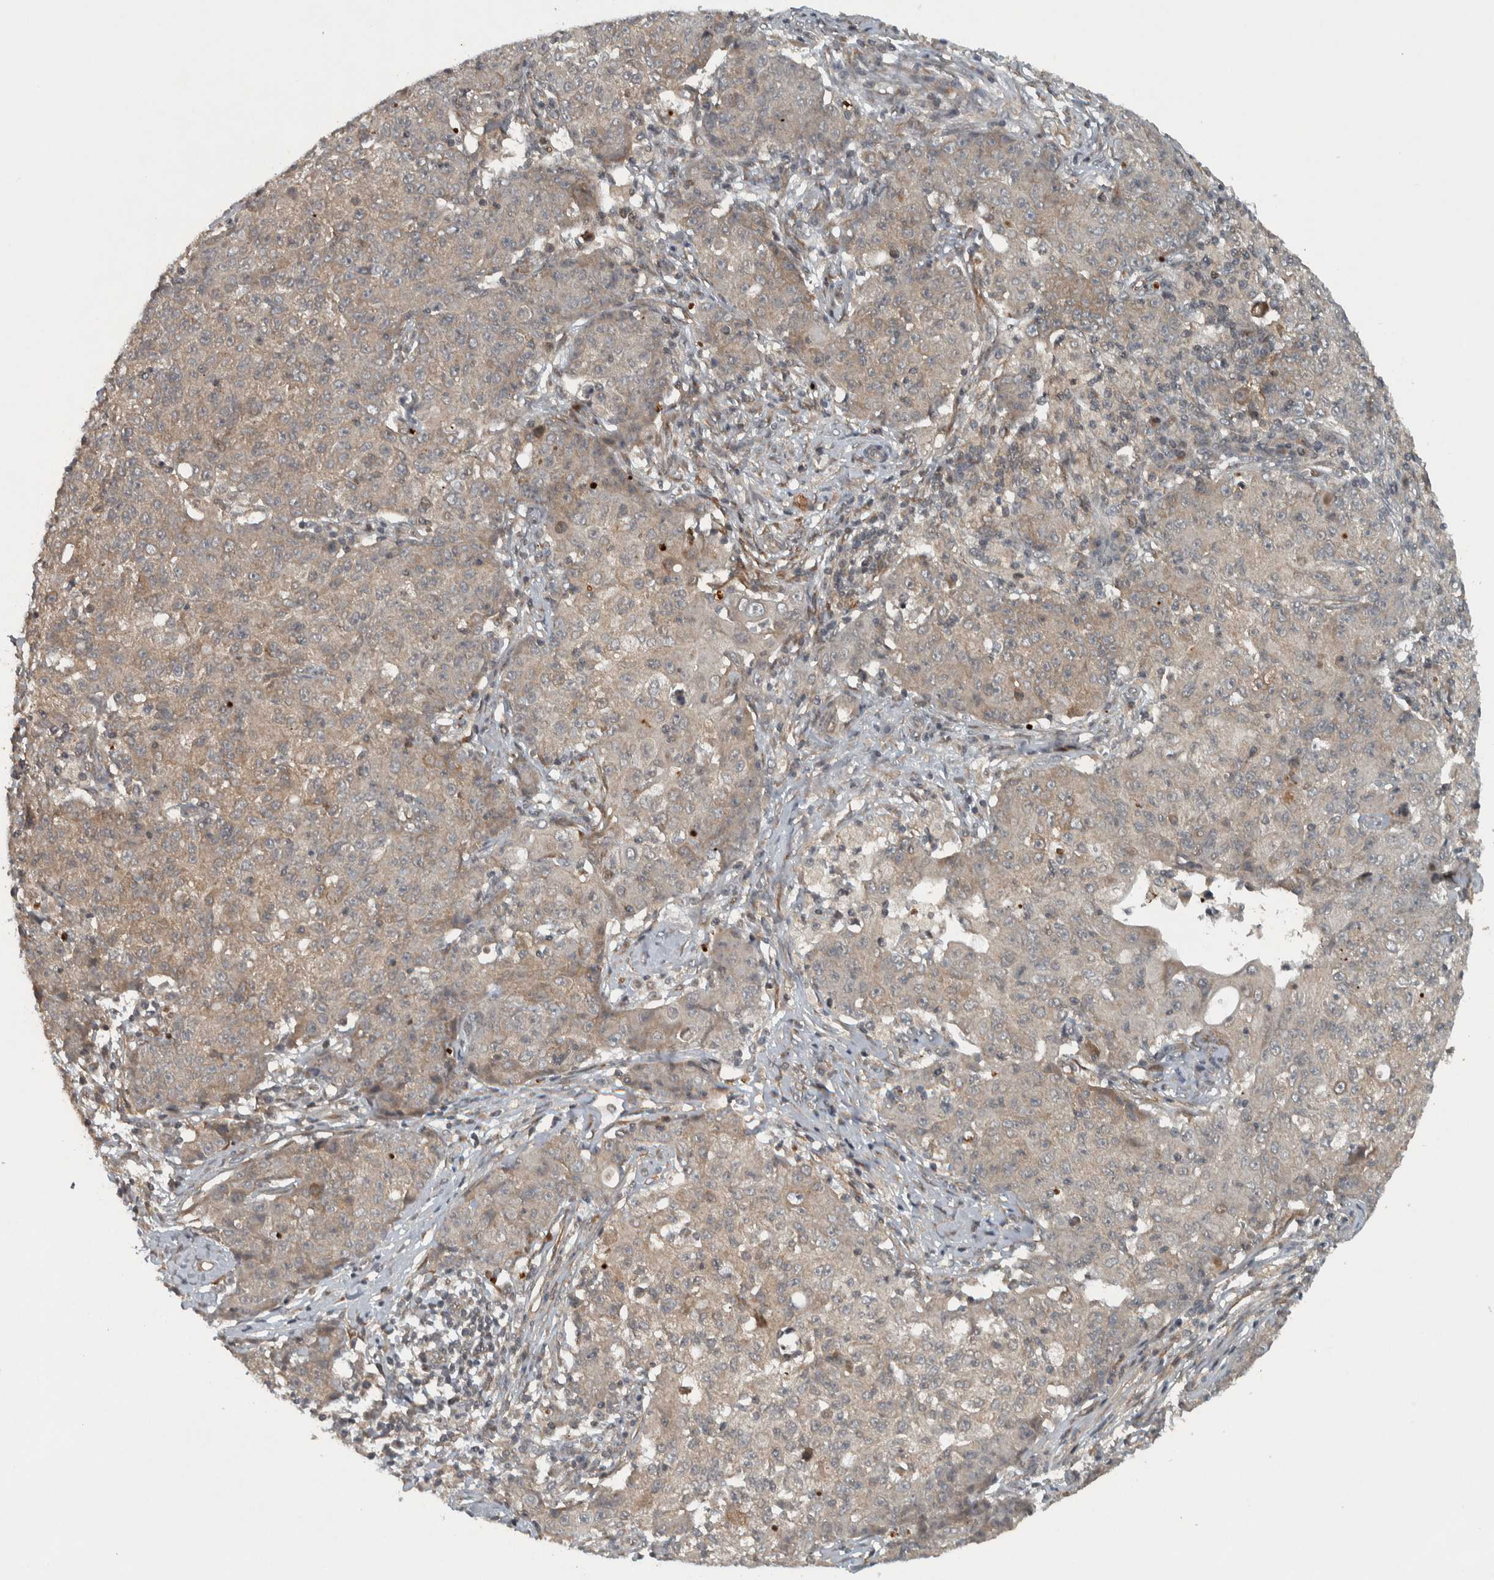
{"staining": {"intensity": "weak", "quantity": "25%-75%", "location": "cytoplasmic/membranous"}, "tissue": "ovarian cancer", "cell_type": "Tumor cells", "image_type": "cancer", "snomed": [{"axis": "morphology", "description": "Carcinoma, endometroid"}, {"axis": "topography", "description": "Ovary"}], "caption": "Immunohistochemical staining of human ovarian endometroid carcinoma demonstrates low levels of weak cytoplasmic/membranous protein staining in about 25%-75% of tumor cells. The staining was performed using DAB (3,3'-diaminobenzidine), with brown indicating positive protein expression. Nuclei are stained blue with hematoxylin.", "gene": "KIFAP3", "patient": {"sex": "female", "age": 42}}